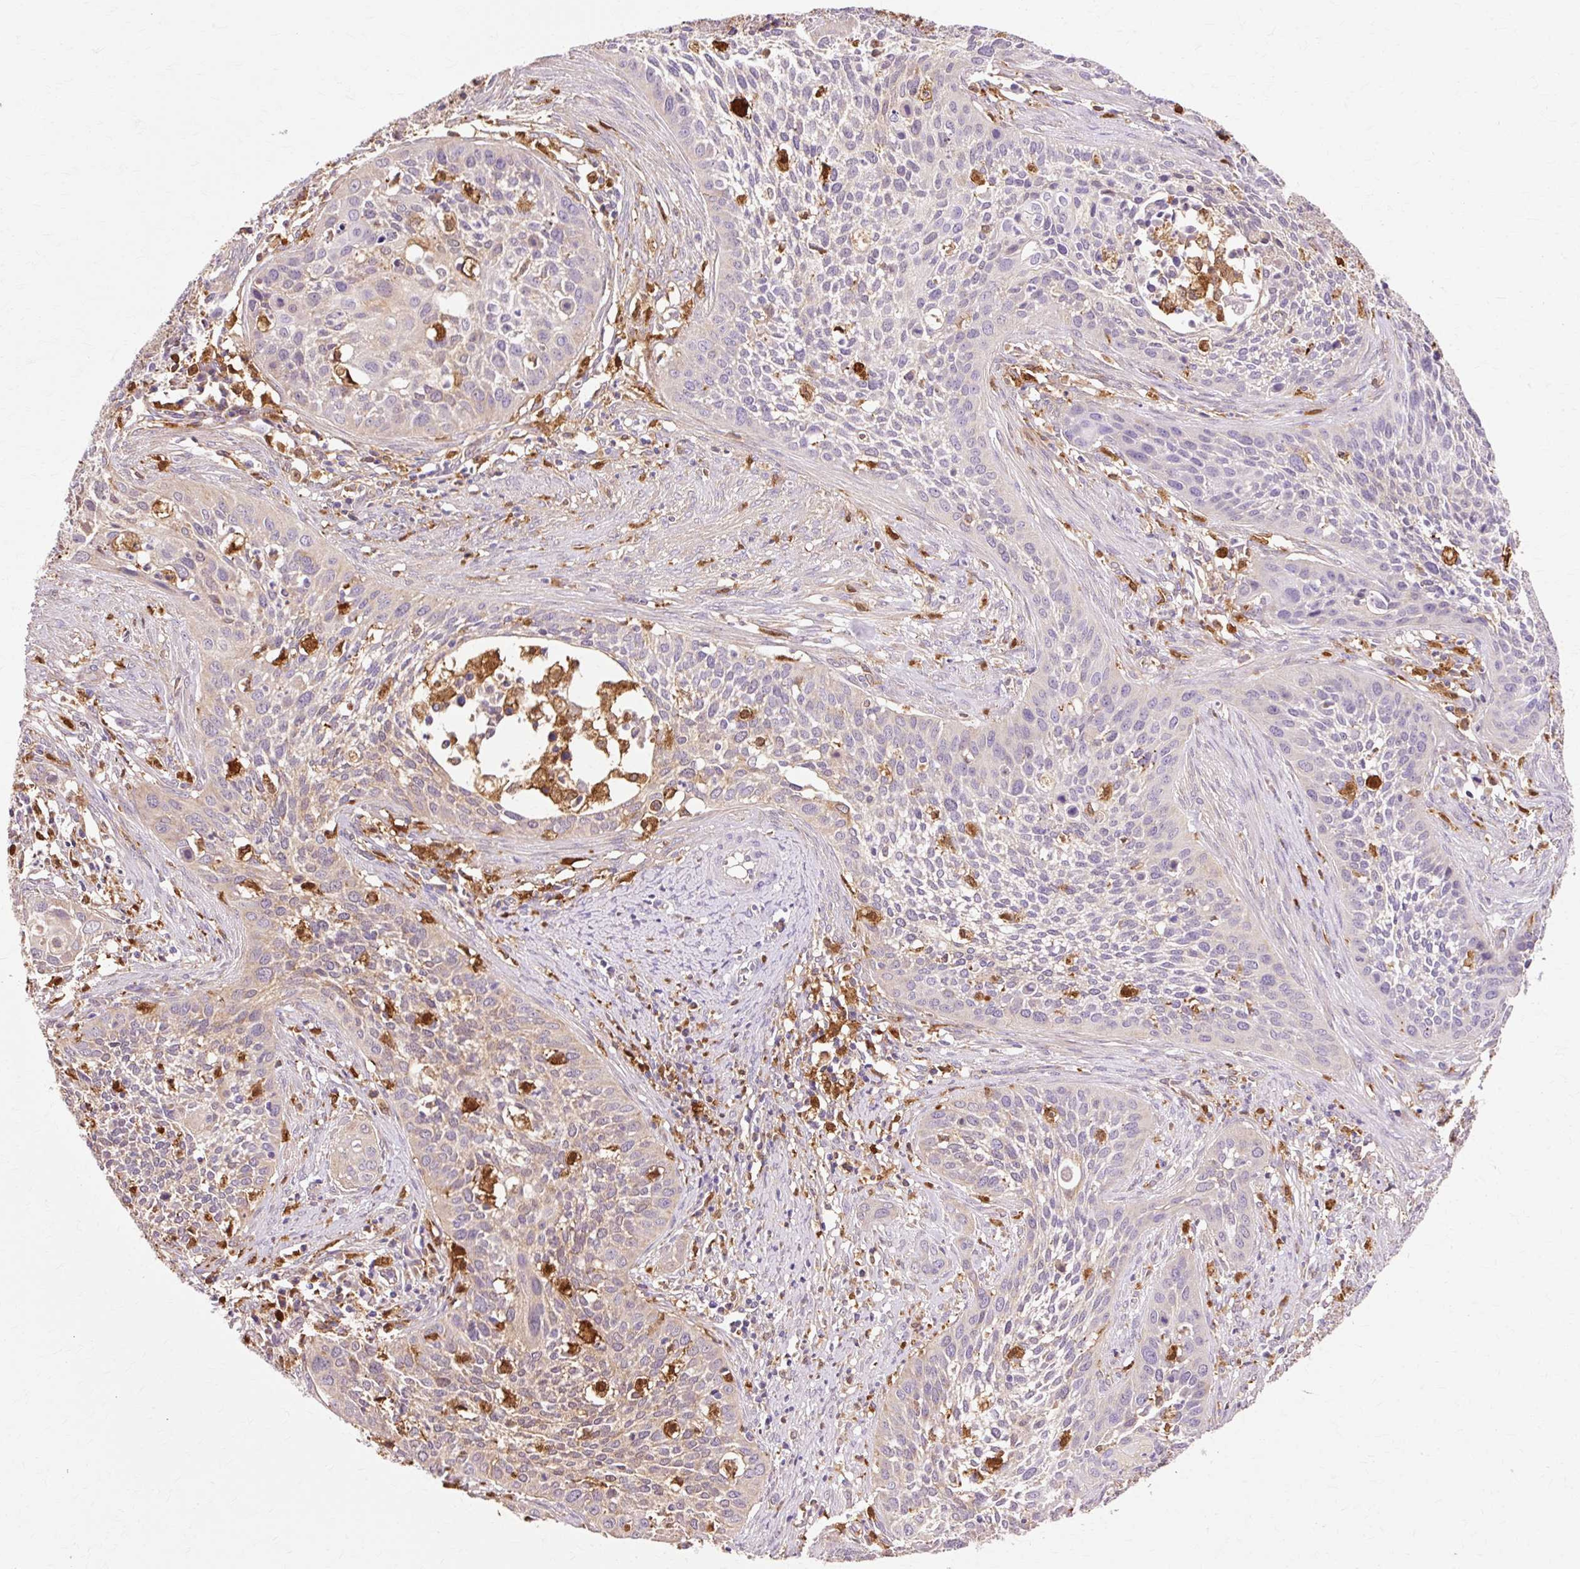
{"staining": {"intensity": "weak", "quantity": "<25%", "location": "cytoplasmic/membranous"}, "tissue": "cervical cancer", "cell_type": "Tumor cells", "image_type": "cancer", "snomed": [{"axis": "morphology", "description": "Squamous cell carcinoma, NOS"}, {"axis": "topography", "description": "Cervix"}], "caption": "DAB (3,3'-diaminobenzidine) immunohistochemical staining of human cervical cancer (squamous cell carcinoma) displays no significant positivity in tumor cells.", "gene": "GPX1", "patient": {"sex": "female", "age": 34}}